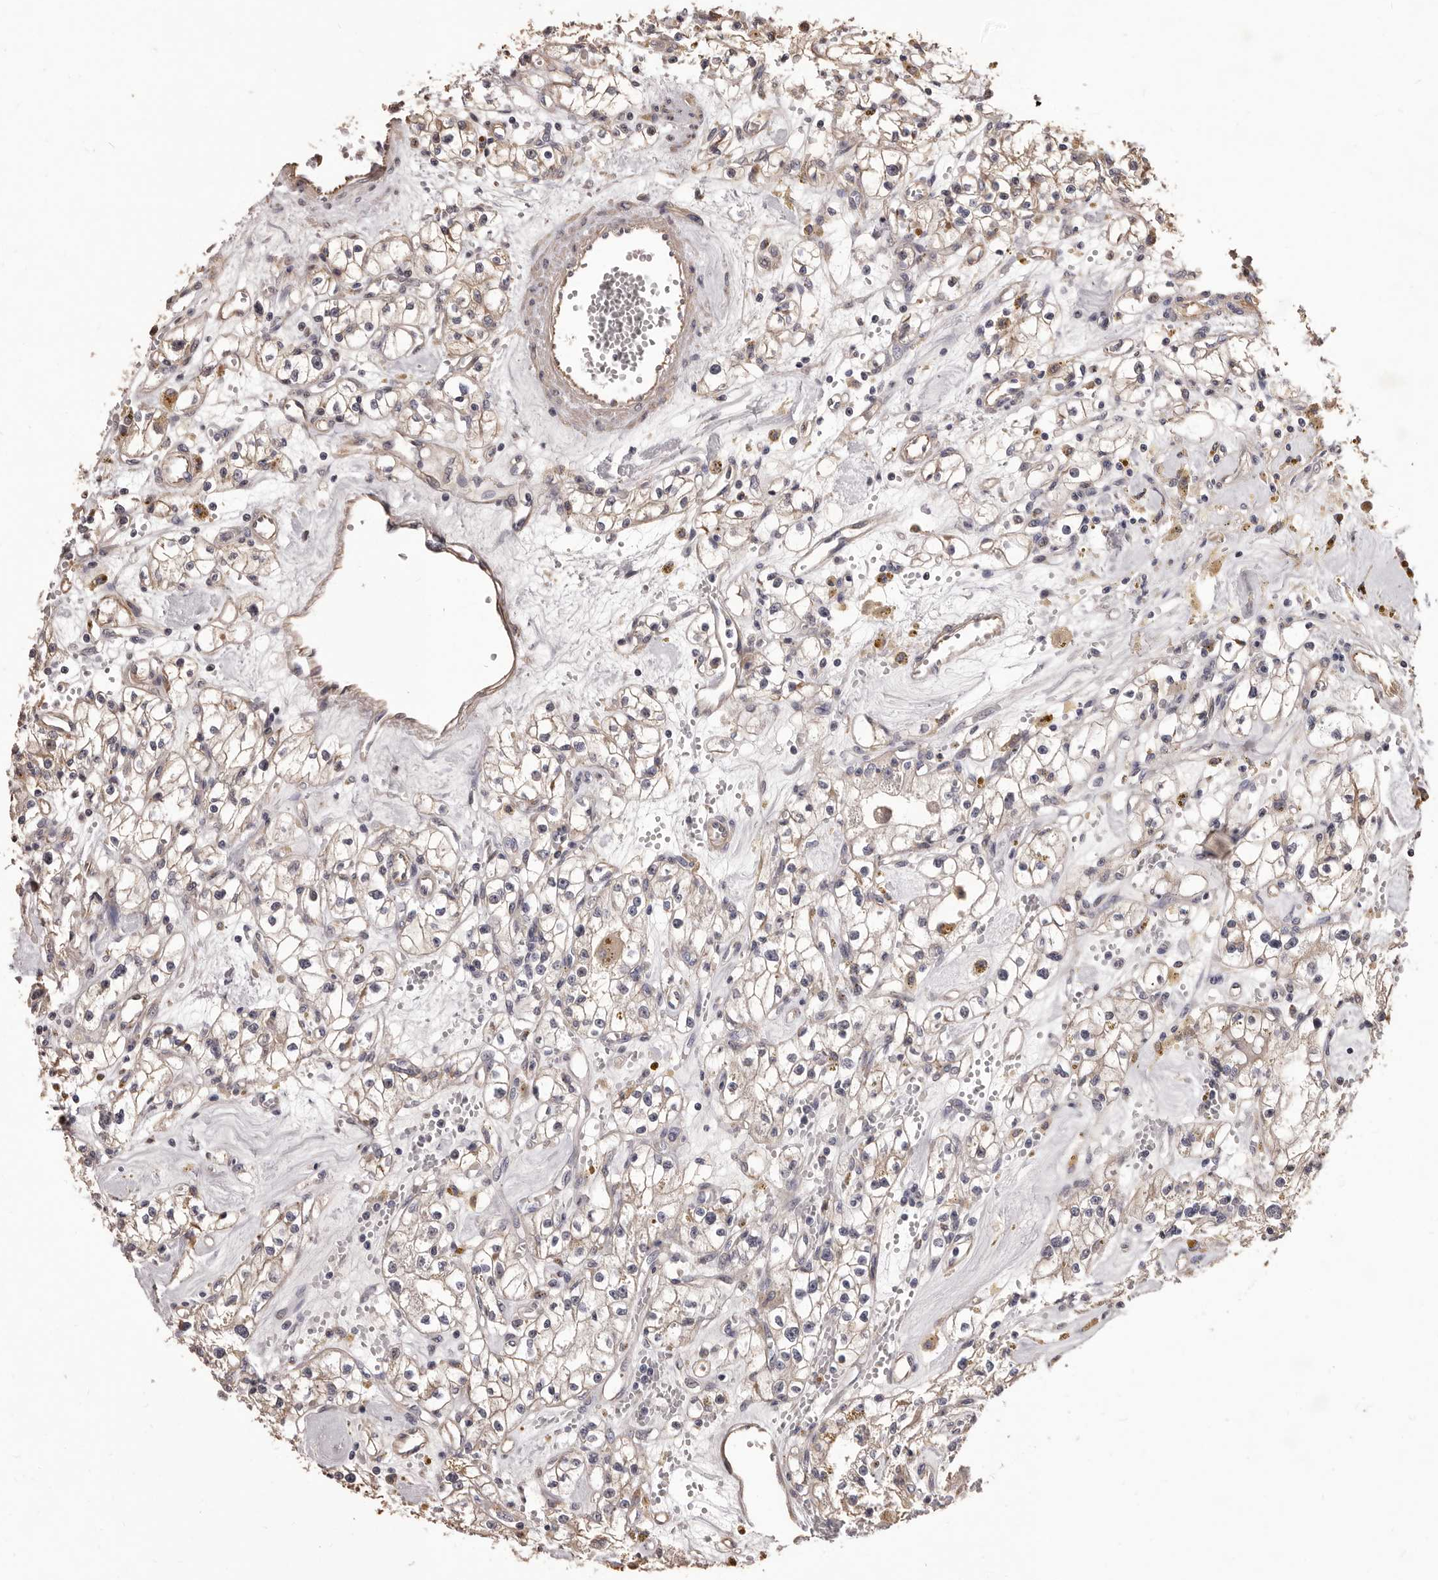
{"staining": {"intensity": "negative", "quantity": "none", "location": "none"}, "tissue": "renal cancer", "cell_type": "Tumor cells", "image_type": "cancer", "snomed": [{"axis": "morphology", "description": "Adenocarcinoma, NOS"}, {"axis": "topography", "description": "Kidney"}], "caption": "This is an immunohistochemistry photomicrograph of renal cancer (adenocarcinoma). There is no staining in tumor cells.", "gene": "ALPK1", "patient": {"sex": "male", "age": 56}}